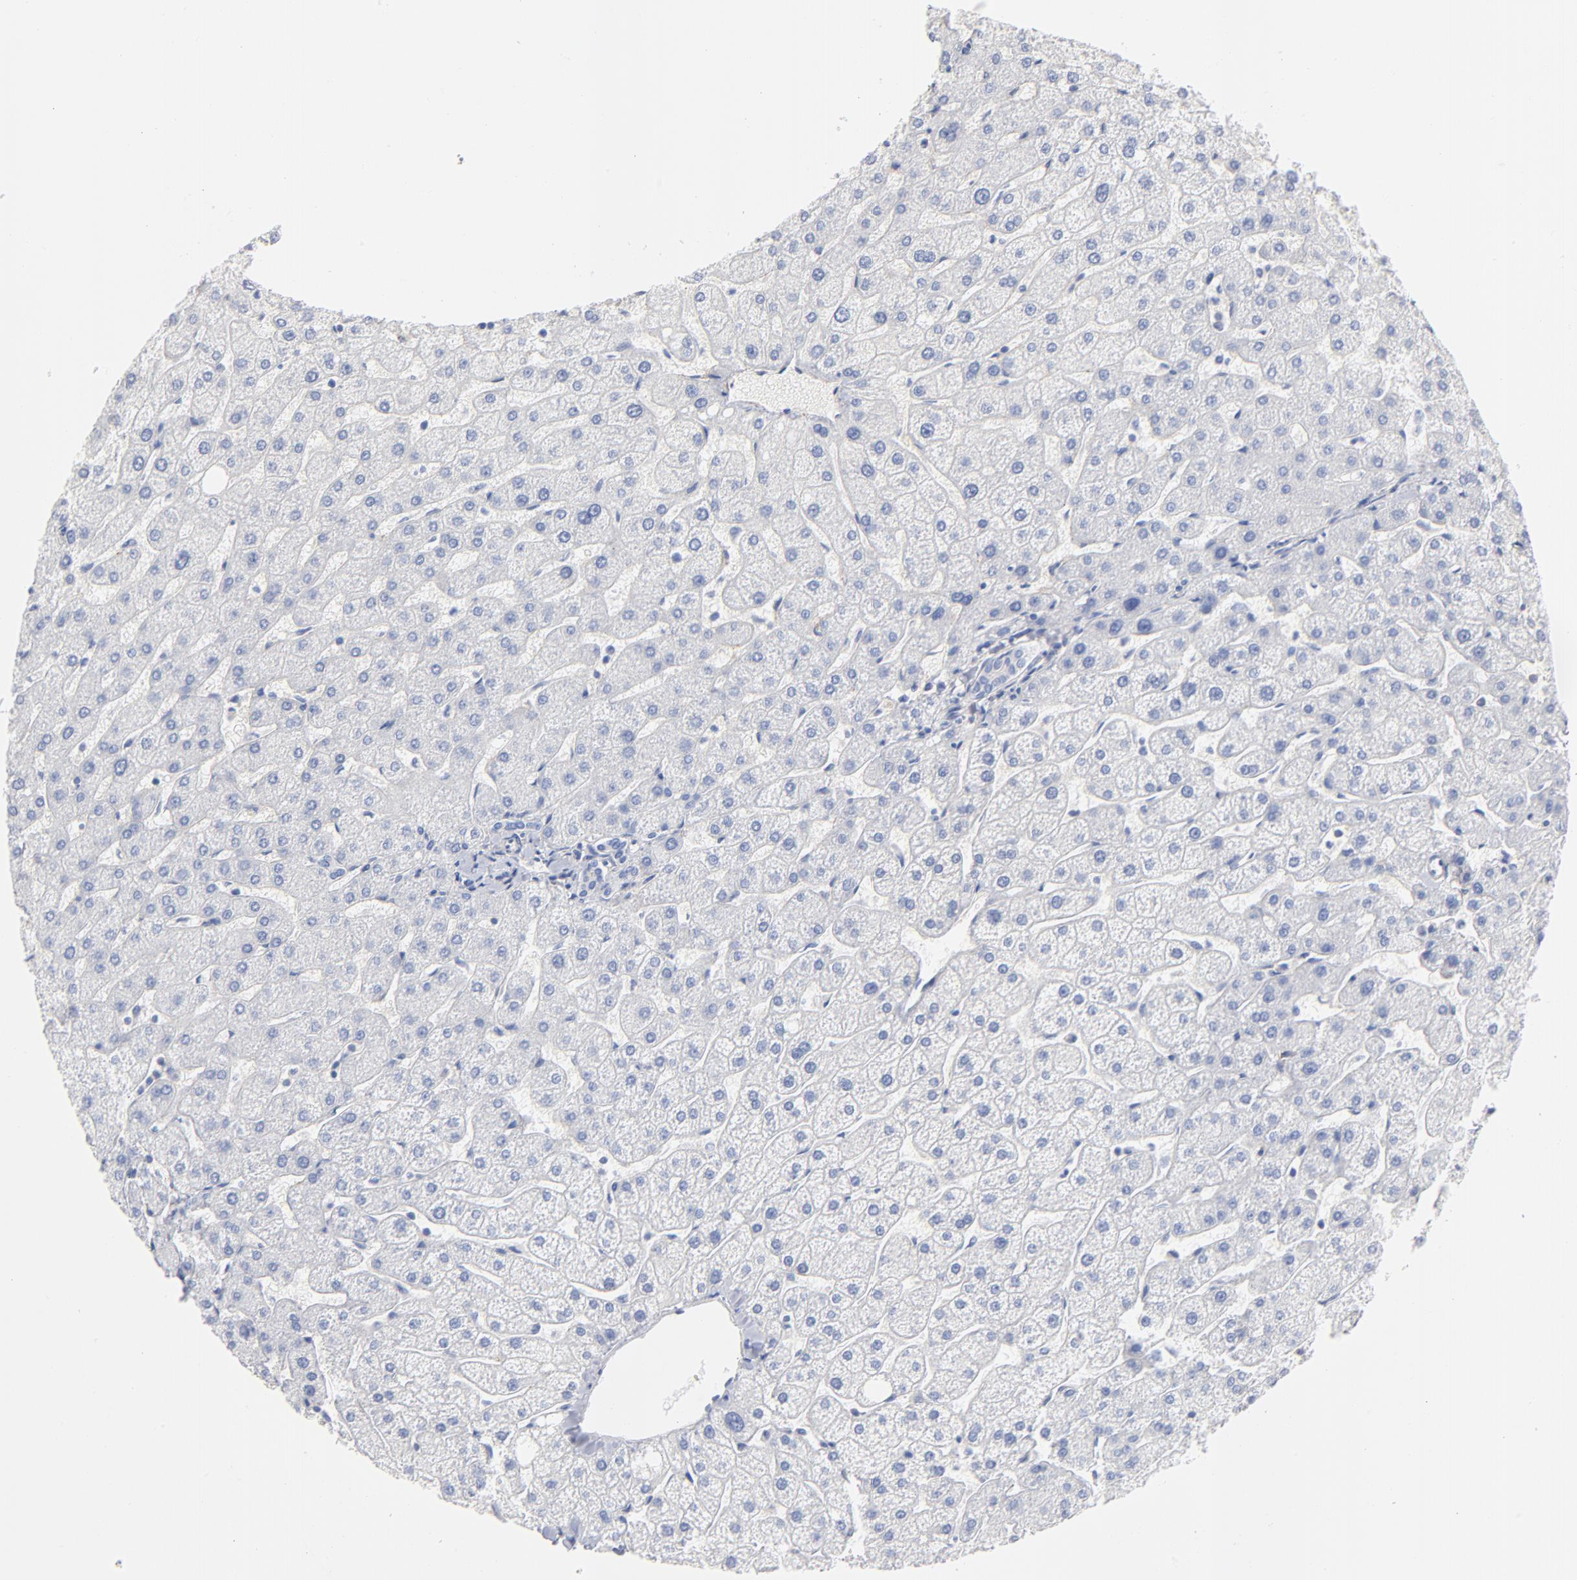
{"staining": {"intensity": "negative", "quantity": "none", "location": "none"}, "tissue": "liver", "cell_type": "Cholangiocytes", "image_type": "normal", "snomed": [{"axis": "morphology", "description": "Normal tissue, NOS"}, {"axis": "topography", "description": "Liver"}], "caption": "Liver stained for a protein using immunohistochemistry shows no staining cholangiocytes.", "gene": "SEPTIN11", "patient": {"sex": "male", "age": 67}}